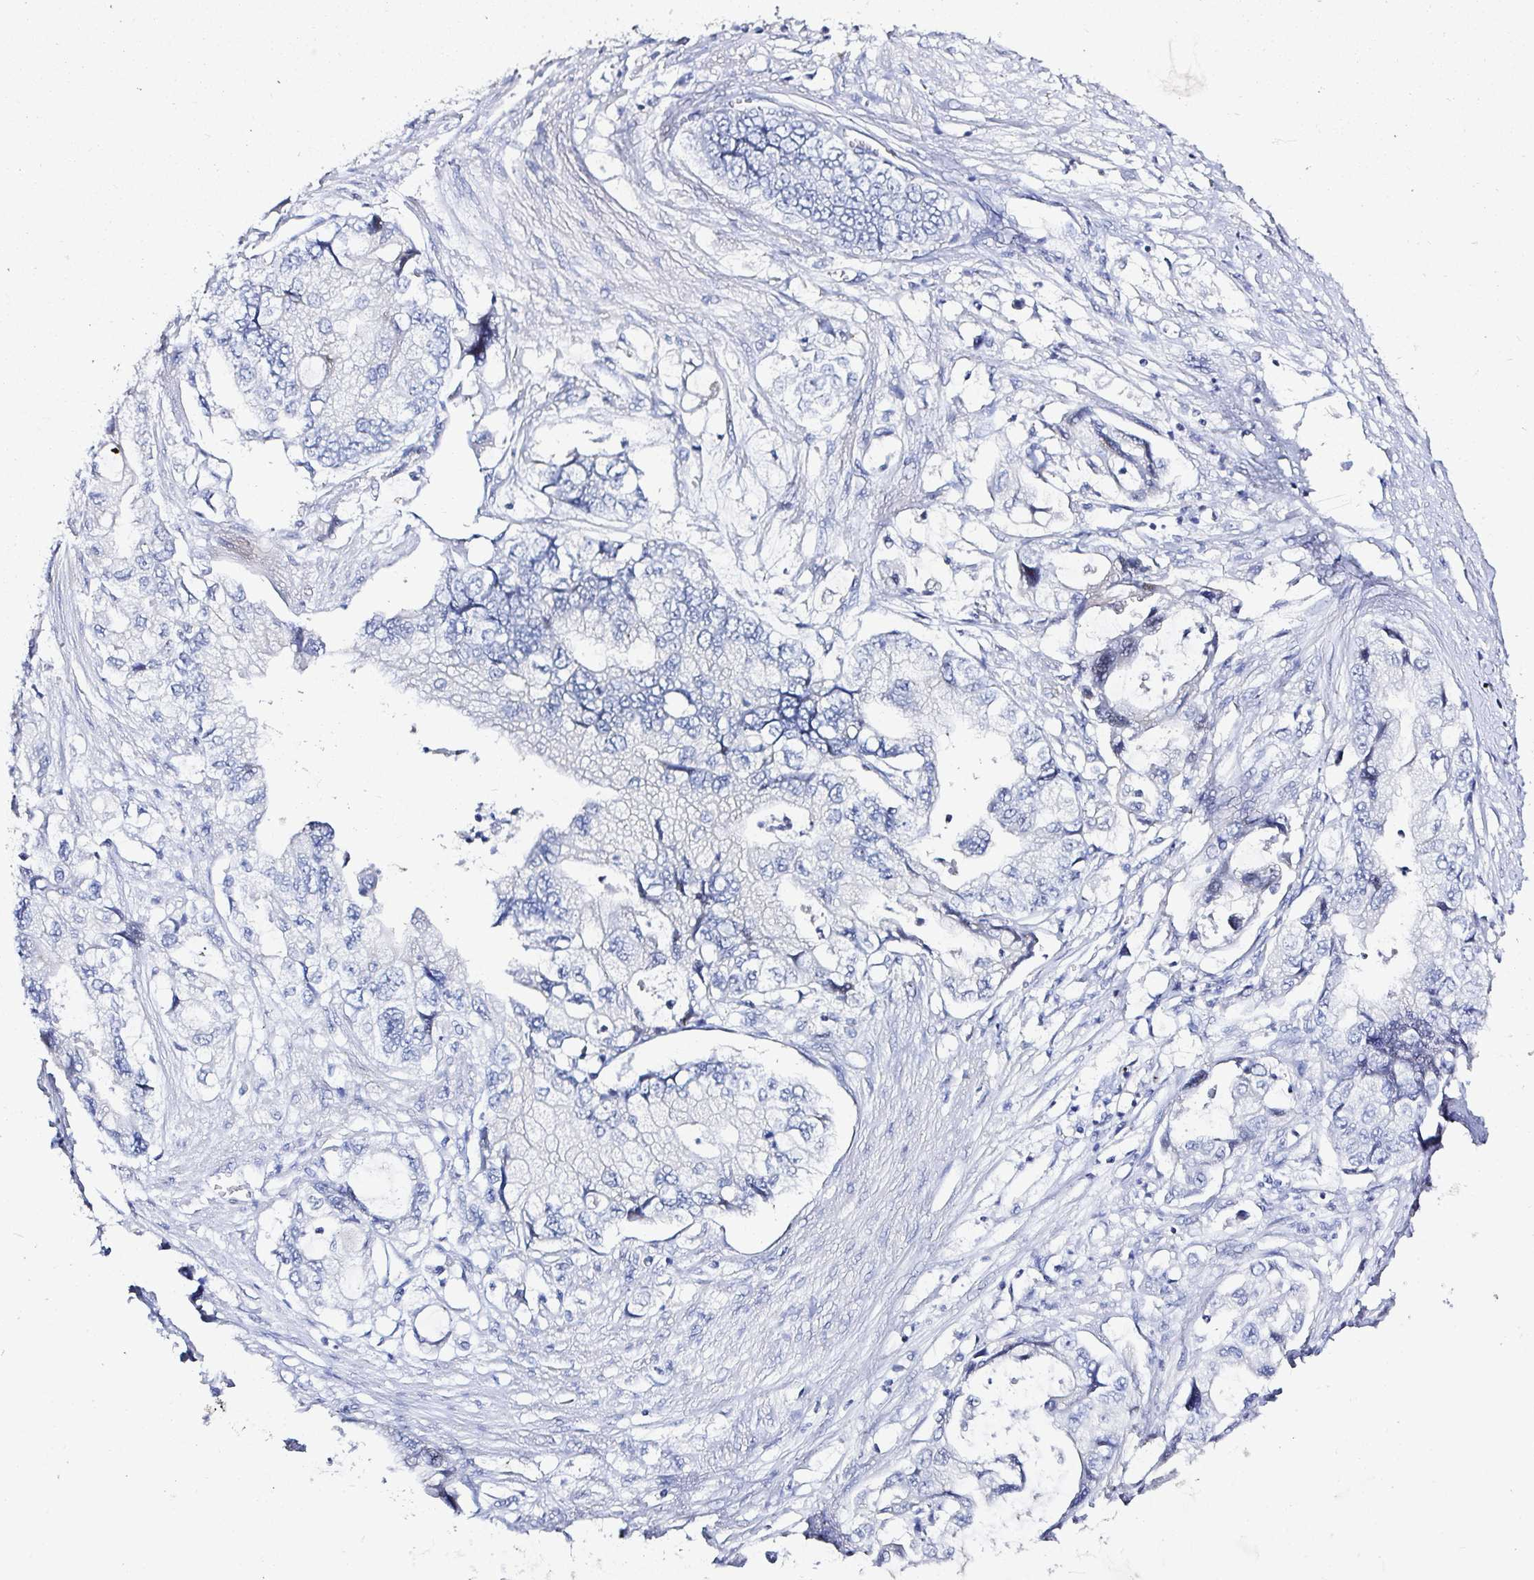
{"staining": {"intensity": "negative", "quantity": "none", "location": "none"}, "tissue": "stomach cancer", "cell_type": "Tumor cells", "image_type": "cancer", "snomed": [{"axis": "morphology", "description": "Adenocarcinoma, NOS"}, {"axis": "topography", "description": "Pancreas"}, {"axis": "topography", "description": "Stomach, upper"}, {"axis": "topography", "description": "Stomach"}], "caption": "The IHC photomicrograph has no significant positivity in tumor cells of stomach cancer (adenocarcinoma) tissue.", "gene": "OR10K1", "patient": {"sex": "male", "age": 77}}